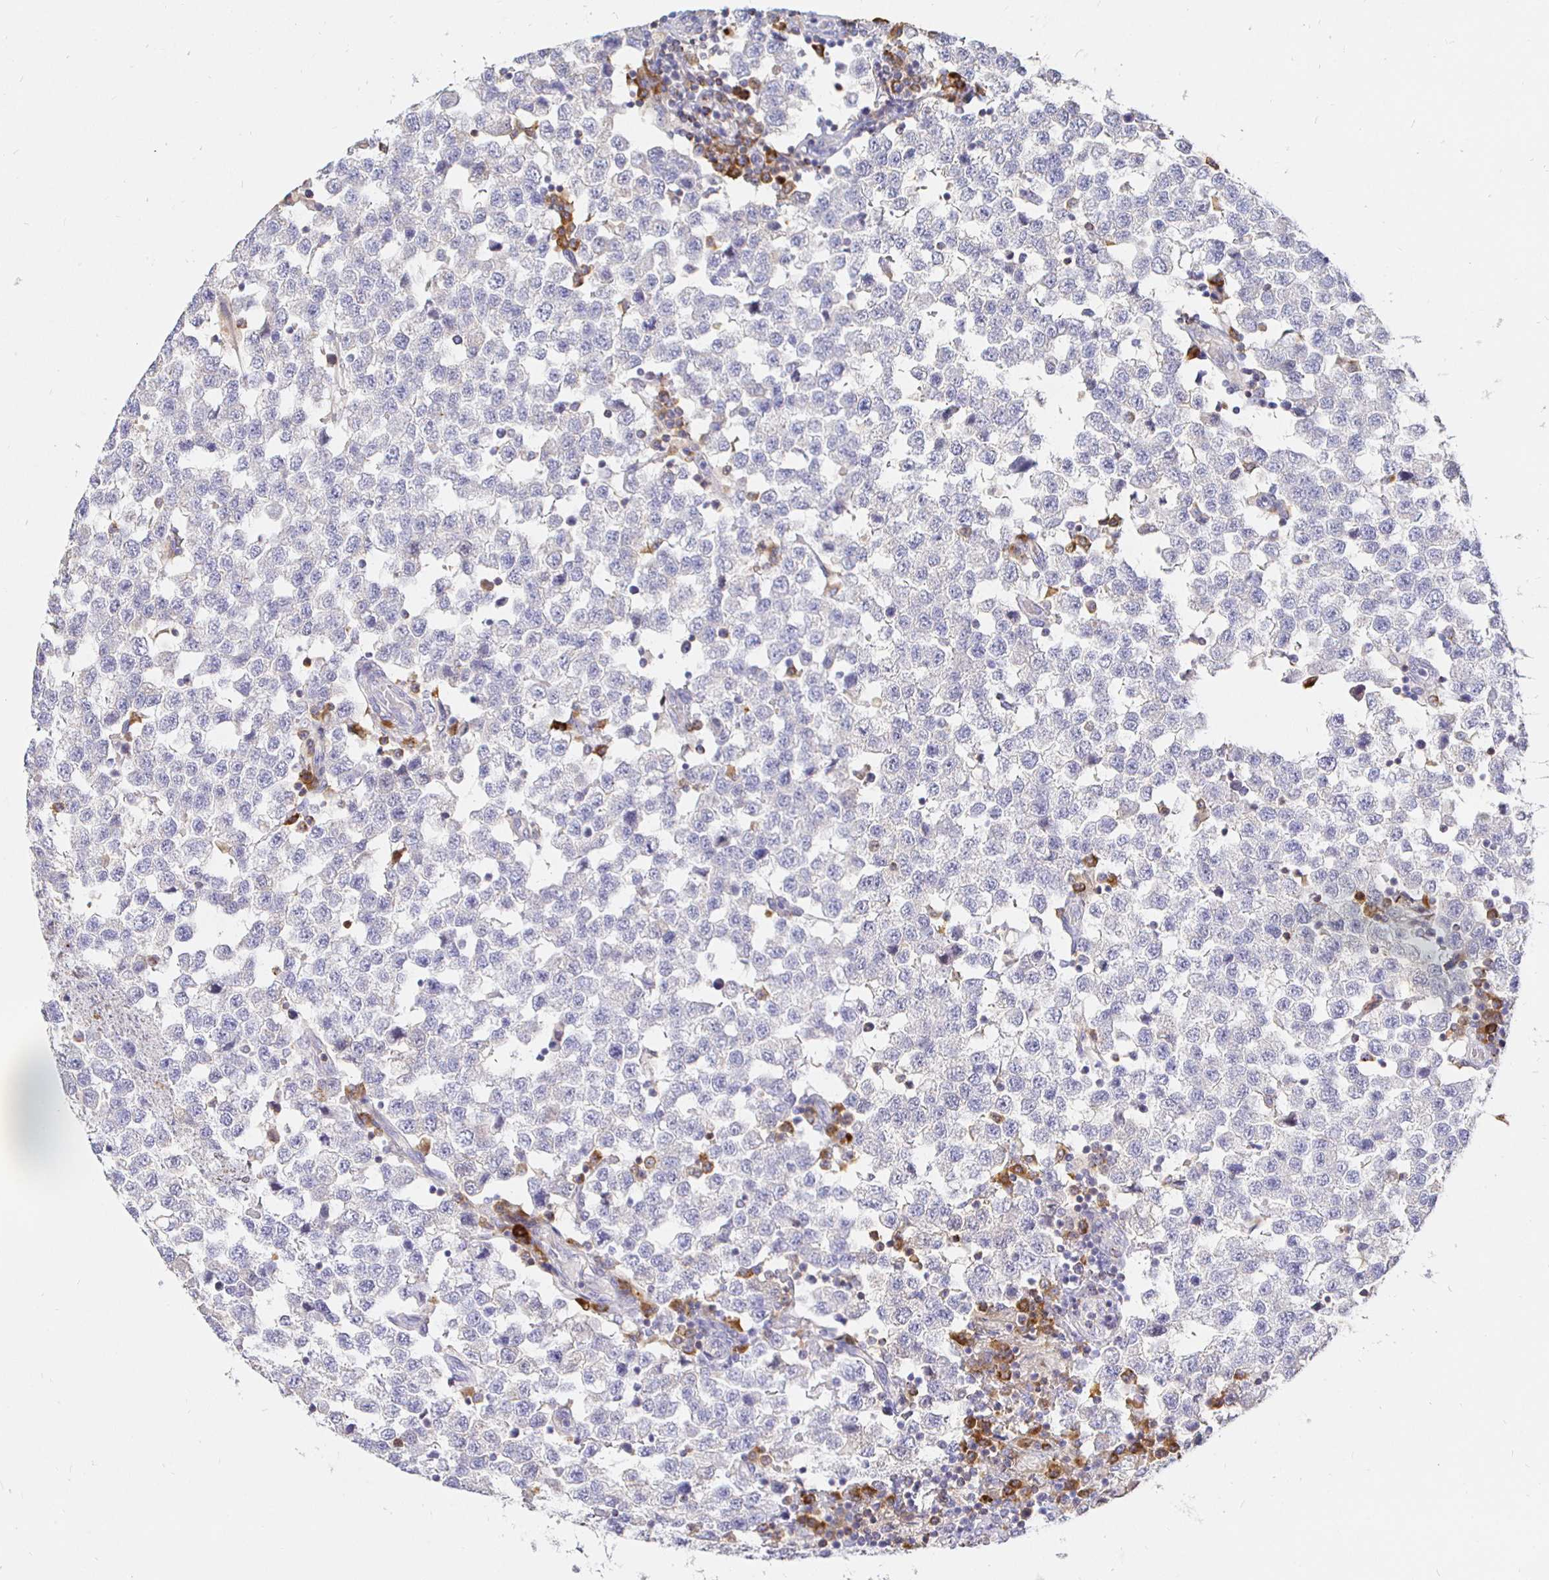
{"staining": {"intensity": "negative", "quantity": "none", "location": "none"}, "tissue": "testis cancer", "cell_type": "Tumor cells", "image_type": "cancer", "snomed": [{"axis": "morphology", "description": "Seminoma, NOS"}, {"axis": "topography", "description": "Testis"}], "caption": "High magnification brightfield microscopy of seminoma (testis) stained with DAB (3,3'-diaminobenzidine) (brown) and counterstained with hematoxylin (blue): tumor cells show no significant staining.", "gene": "CXCR3", "patient": {"sex": "male", "age": 34}}